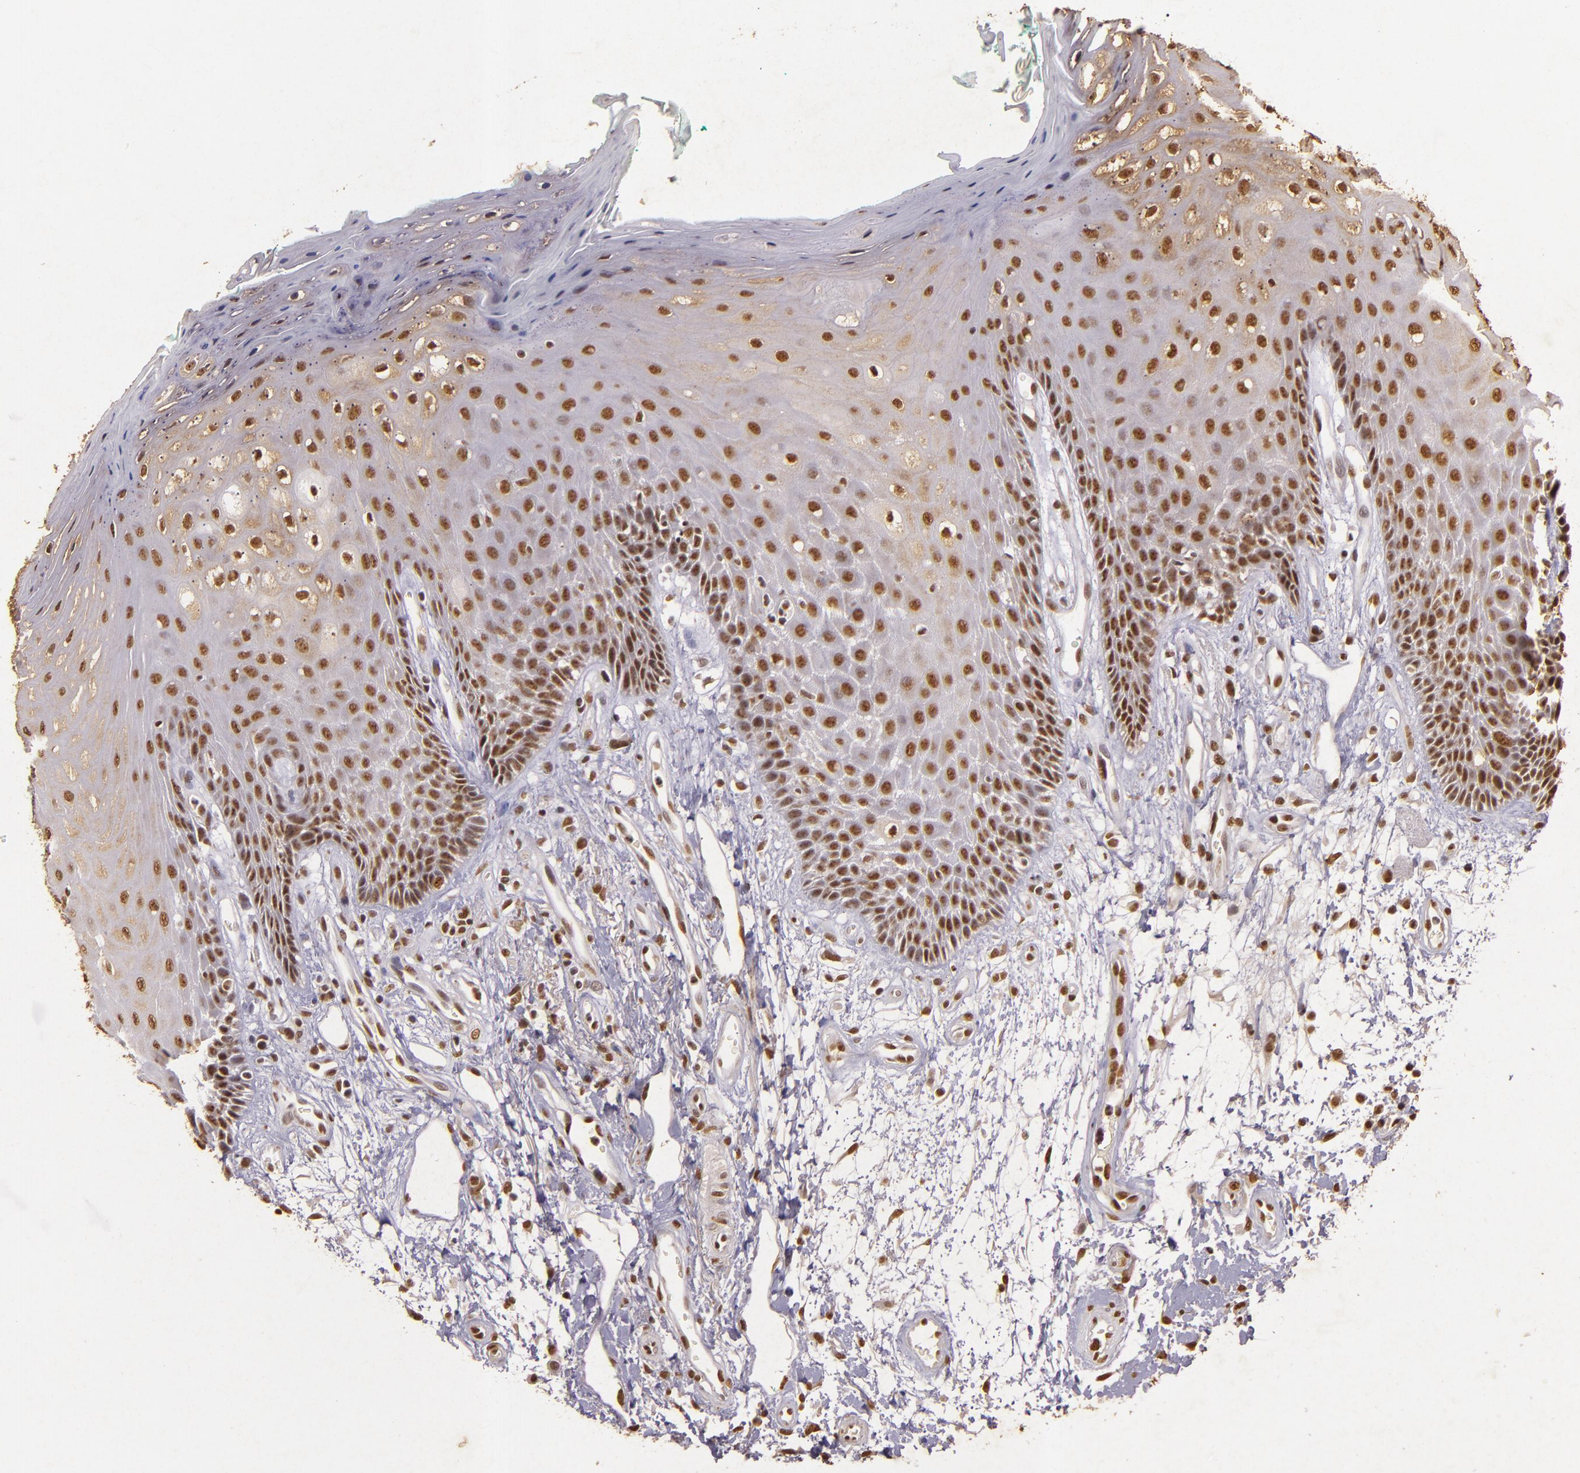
{"staining": {"intensity": "moderate", "quantity": ">75%", "location": "nuclear"}, "tissue": "oral mucosa", "cell_type": "Squamous epithelial cells", "image_type": "normal", "snomed": [{"axis": "morphology", "description": "Normal tissue, NOS"}, {"axis": "morphology", "description": "Squamous cell carcinoma, NOS"}, {"axis": "topography", "description": "Skeletal muscle"}, {"axis": "topography", "description": "Oral tissue"}, {"axis": "topography", "description": "Head-Neck"}], "caption": "High-magnification brightfield microscopy of normal oral mucosa stained with DAB (brown) and counterstained with hematoxylin (blue). squamous epithelial cells exhibit moderate nuclear staining is appreciated in approximately>75% of cells.", "gene": "CBX3", "patient": {"sex": "female", "age": 84}}